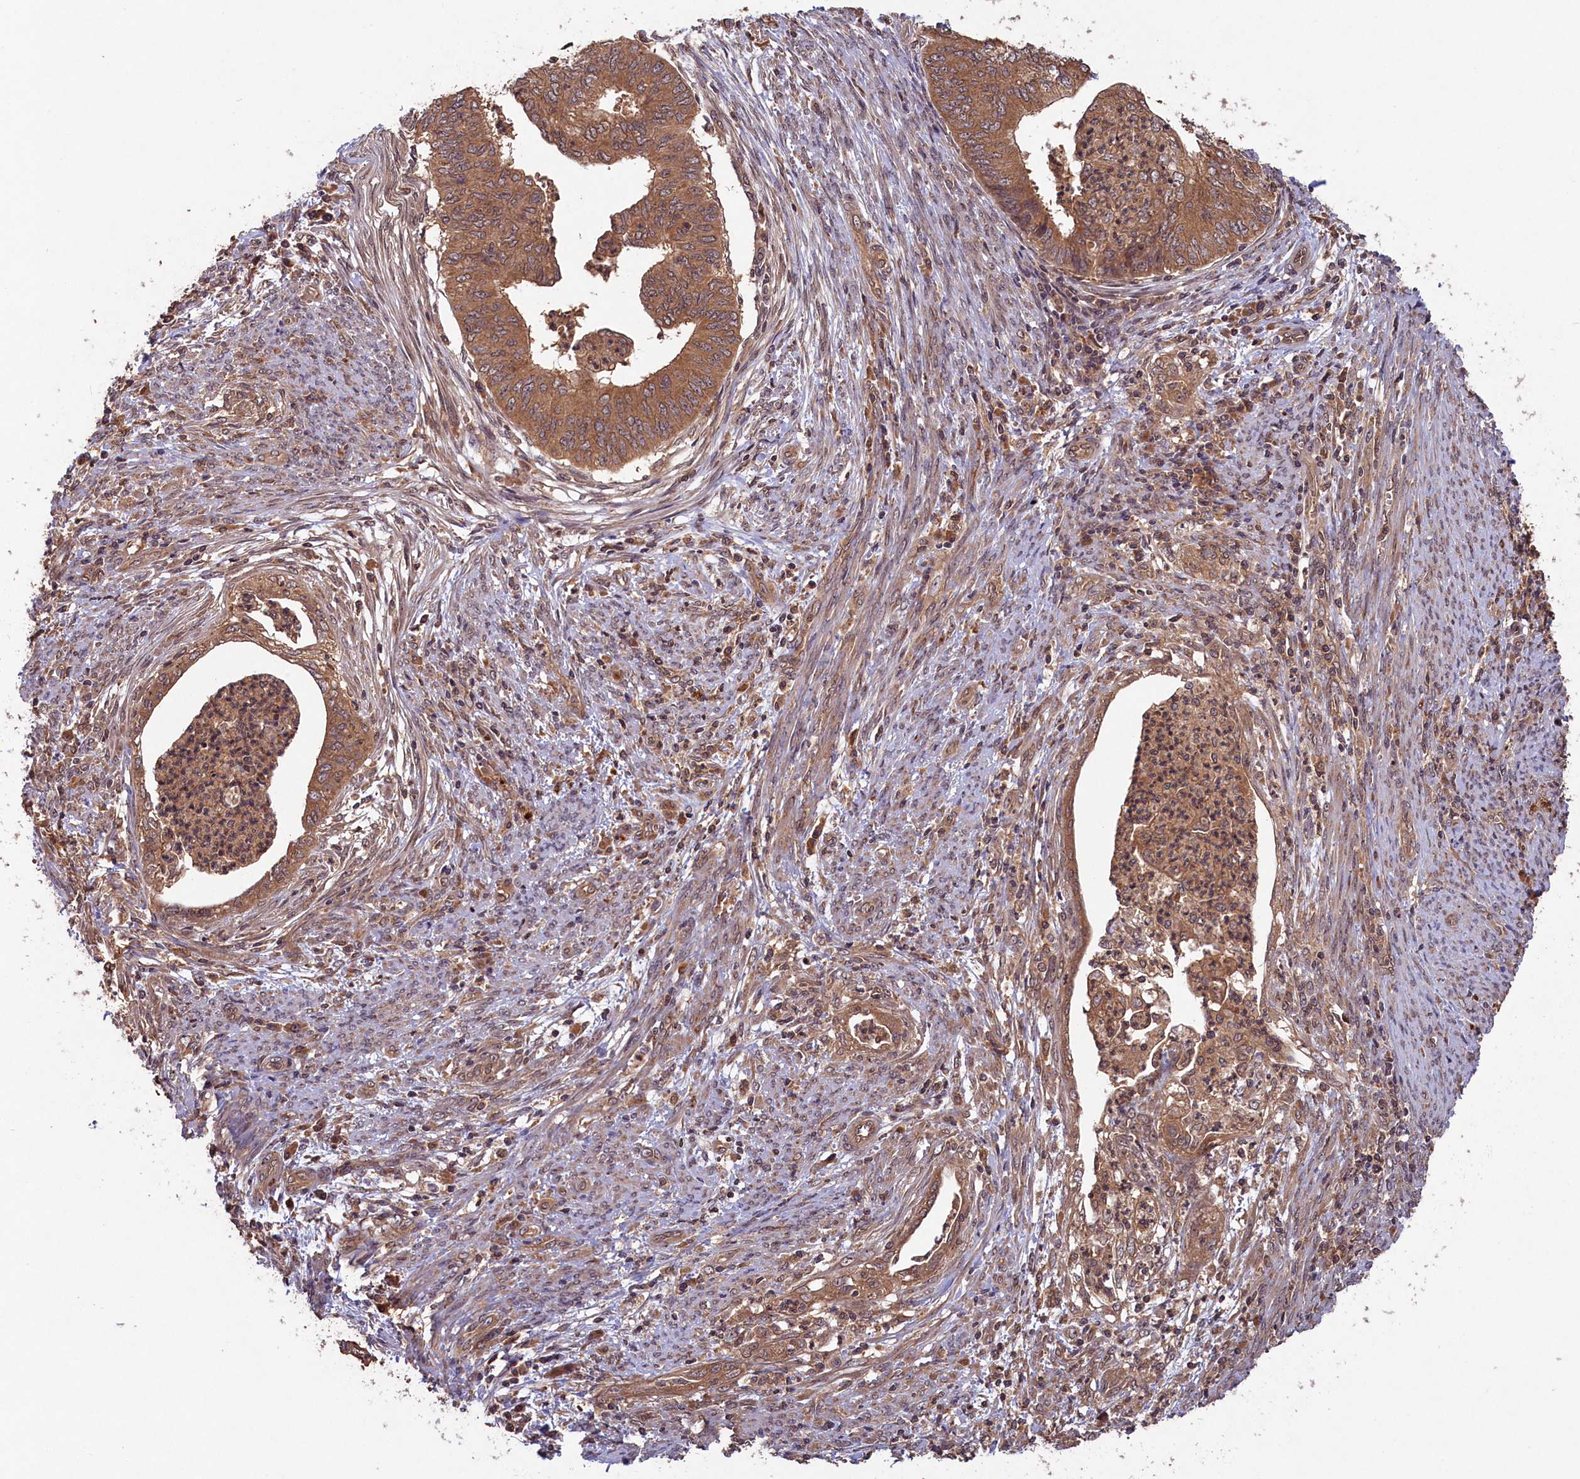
{"staining": {"intensity": "moderate", "quantity": ">75%", "location": "cytoplasmic/membranous"}, "tissue": "endometrial cancer", "cell_type": "Tumor cells", "image_type": "cancer", "snomed": [{"axis": "morphology", "description": "Adenocarcinoma, NOS"}, {"axis": "topography", "description": "Endometrium"}], "caption": "Brown immunohistochemical staining in endometrial cancer (adenocarcinoma) shows moderate cytoplasmic/membranous positivity in approximately >75% of tumor cells.", "gene": "CHAC1", "patient": {"sex": "female", "age": 68}}